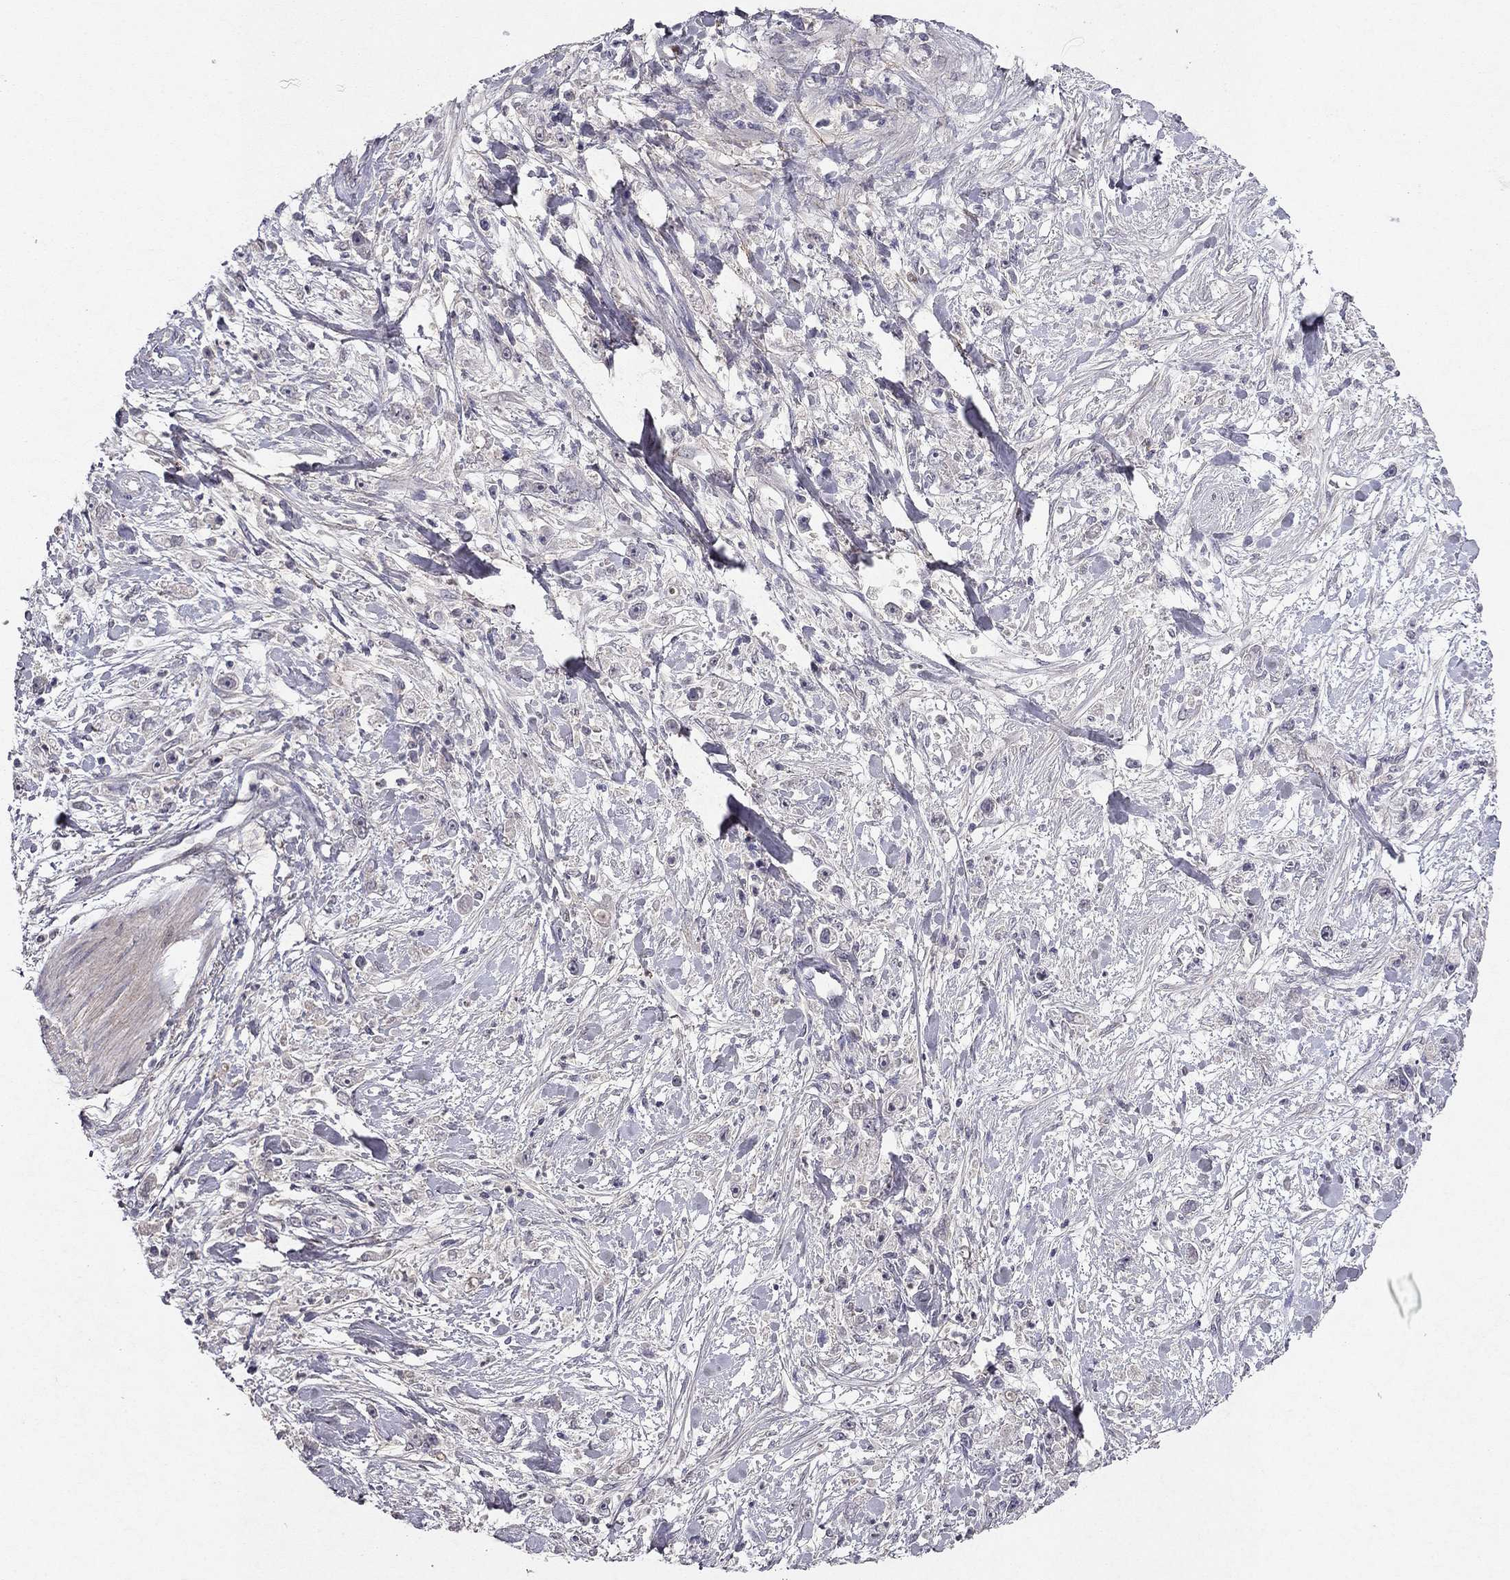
{"staining": {"intensity": "negative", "quantity": "none", "location": "none"}, "tissue": "stomach cancer", "cell_type": "Tumor cells", "image_type": "cancer", "snomed": [{"axis": "morphology", "description": "Adenocarcinoma, NOS"}, {"axis": "topography", "description": "Stomach"}], "caption": "Immunohistochemistry photomicrograph of stomach adenocarcinoma stained for a protein (brown), which displays no positivity in tumor cells. (Stains: DAB IHC with hematoxylin counter stain, Microscopy: brightfield microscopy at high magnification).", "gene": "ESR2", "patient": {"sex": "female", "age": 59}}